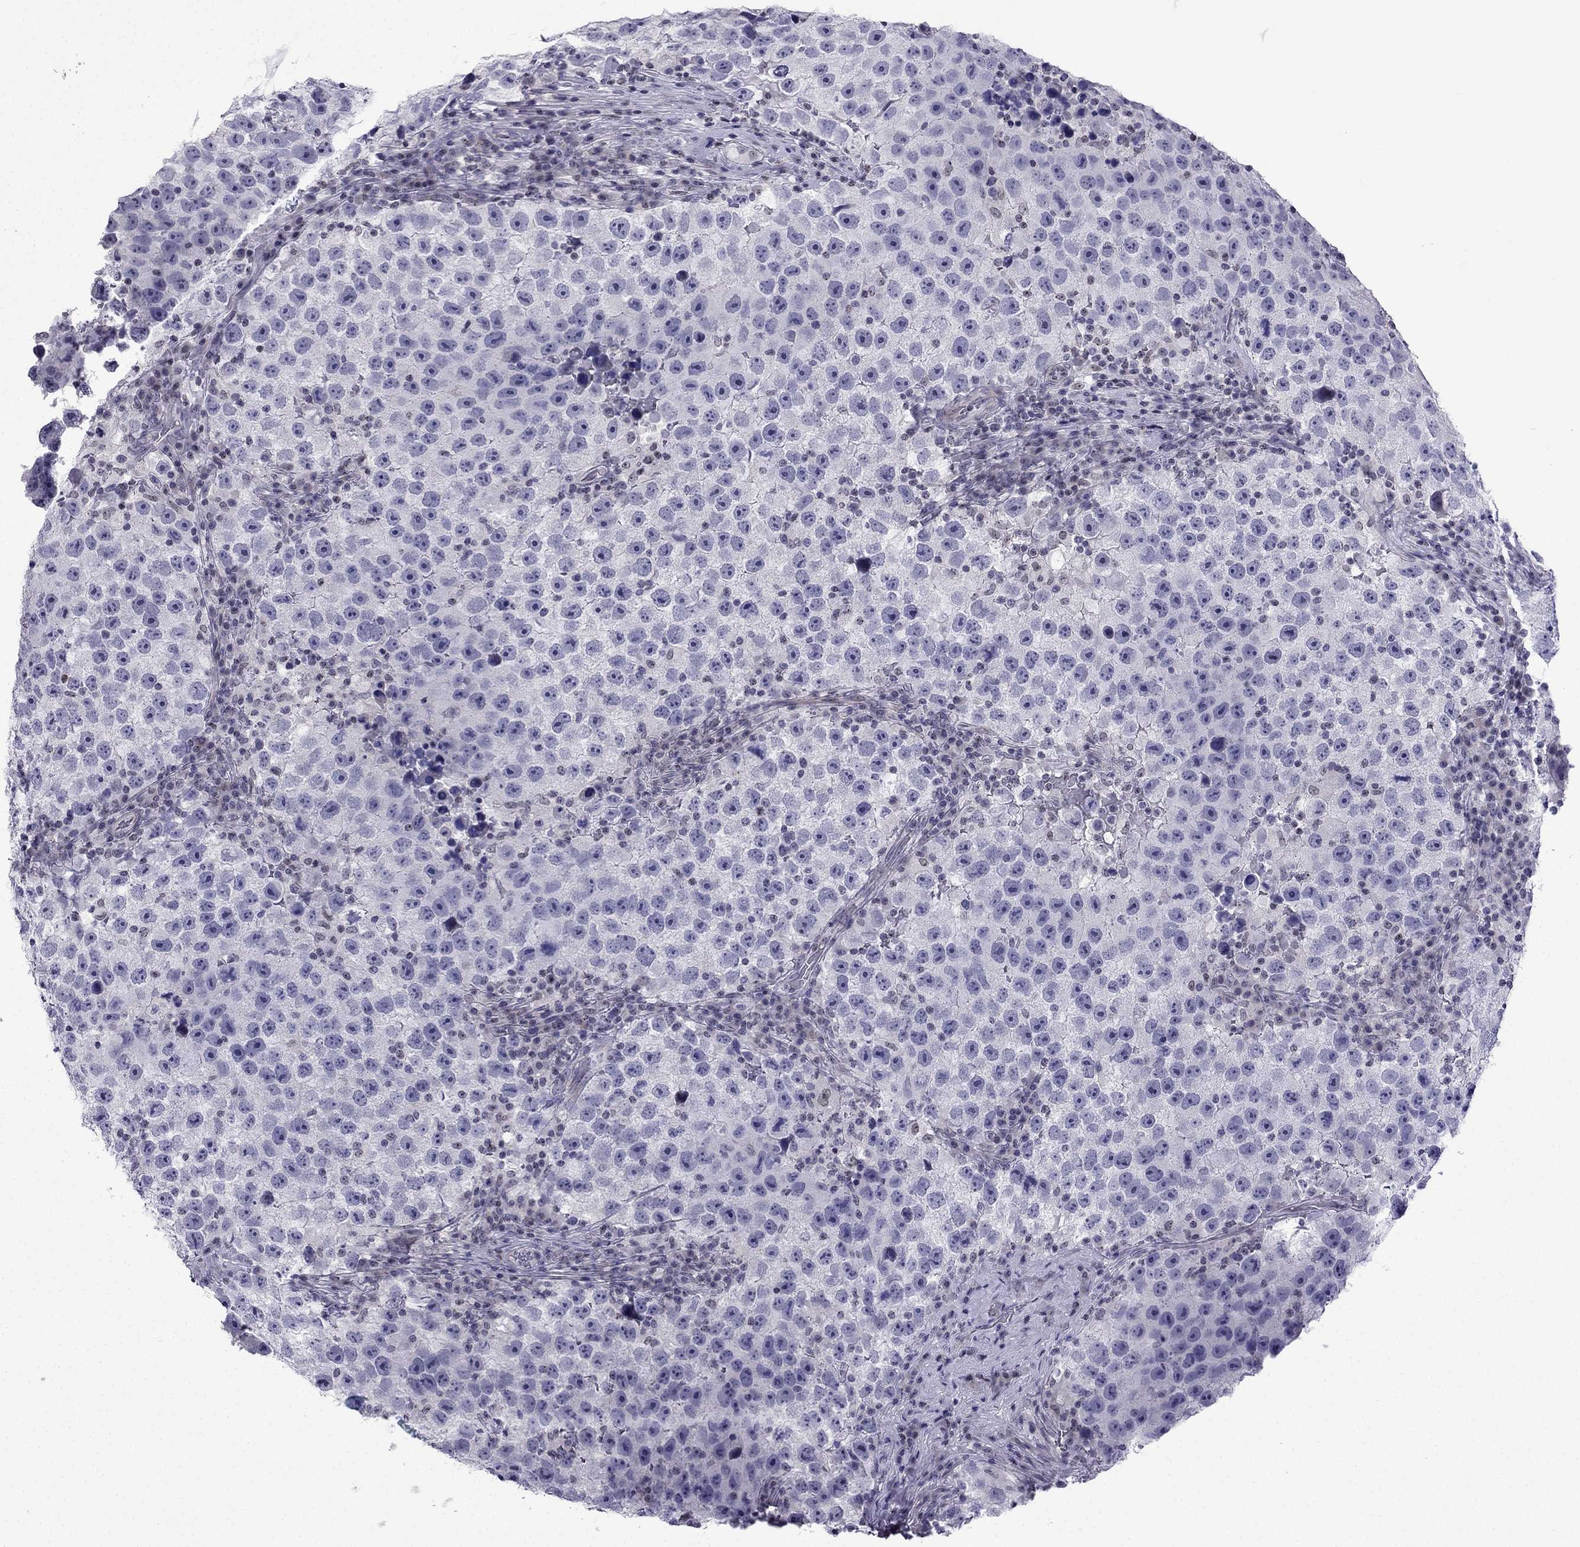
{"staining": {"intensity": "negative", "quantity": "none", "location": "none"}, "tissue": "testis cancer", "cell_type": "Tumor cells", "image_type": "cancer", "snomed": [{"axis": "morphology", "description": "Normal tissue, NOS"}, {"axis": "morphology", "description": "Seminoma, NOS"}, {"axis": "topography", "description": "Testis"}], "caption": "Tumor cells show no significant expression in testis seminoma. (DAB immunohistochemistry visualized using brightfield microscopy, high magnification).", "gene": "POM121L12", "patient": {"sex": "male", "age": 31}}